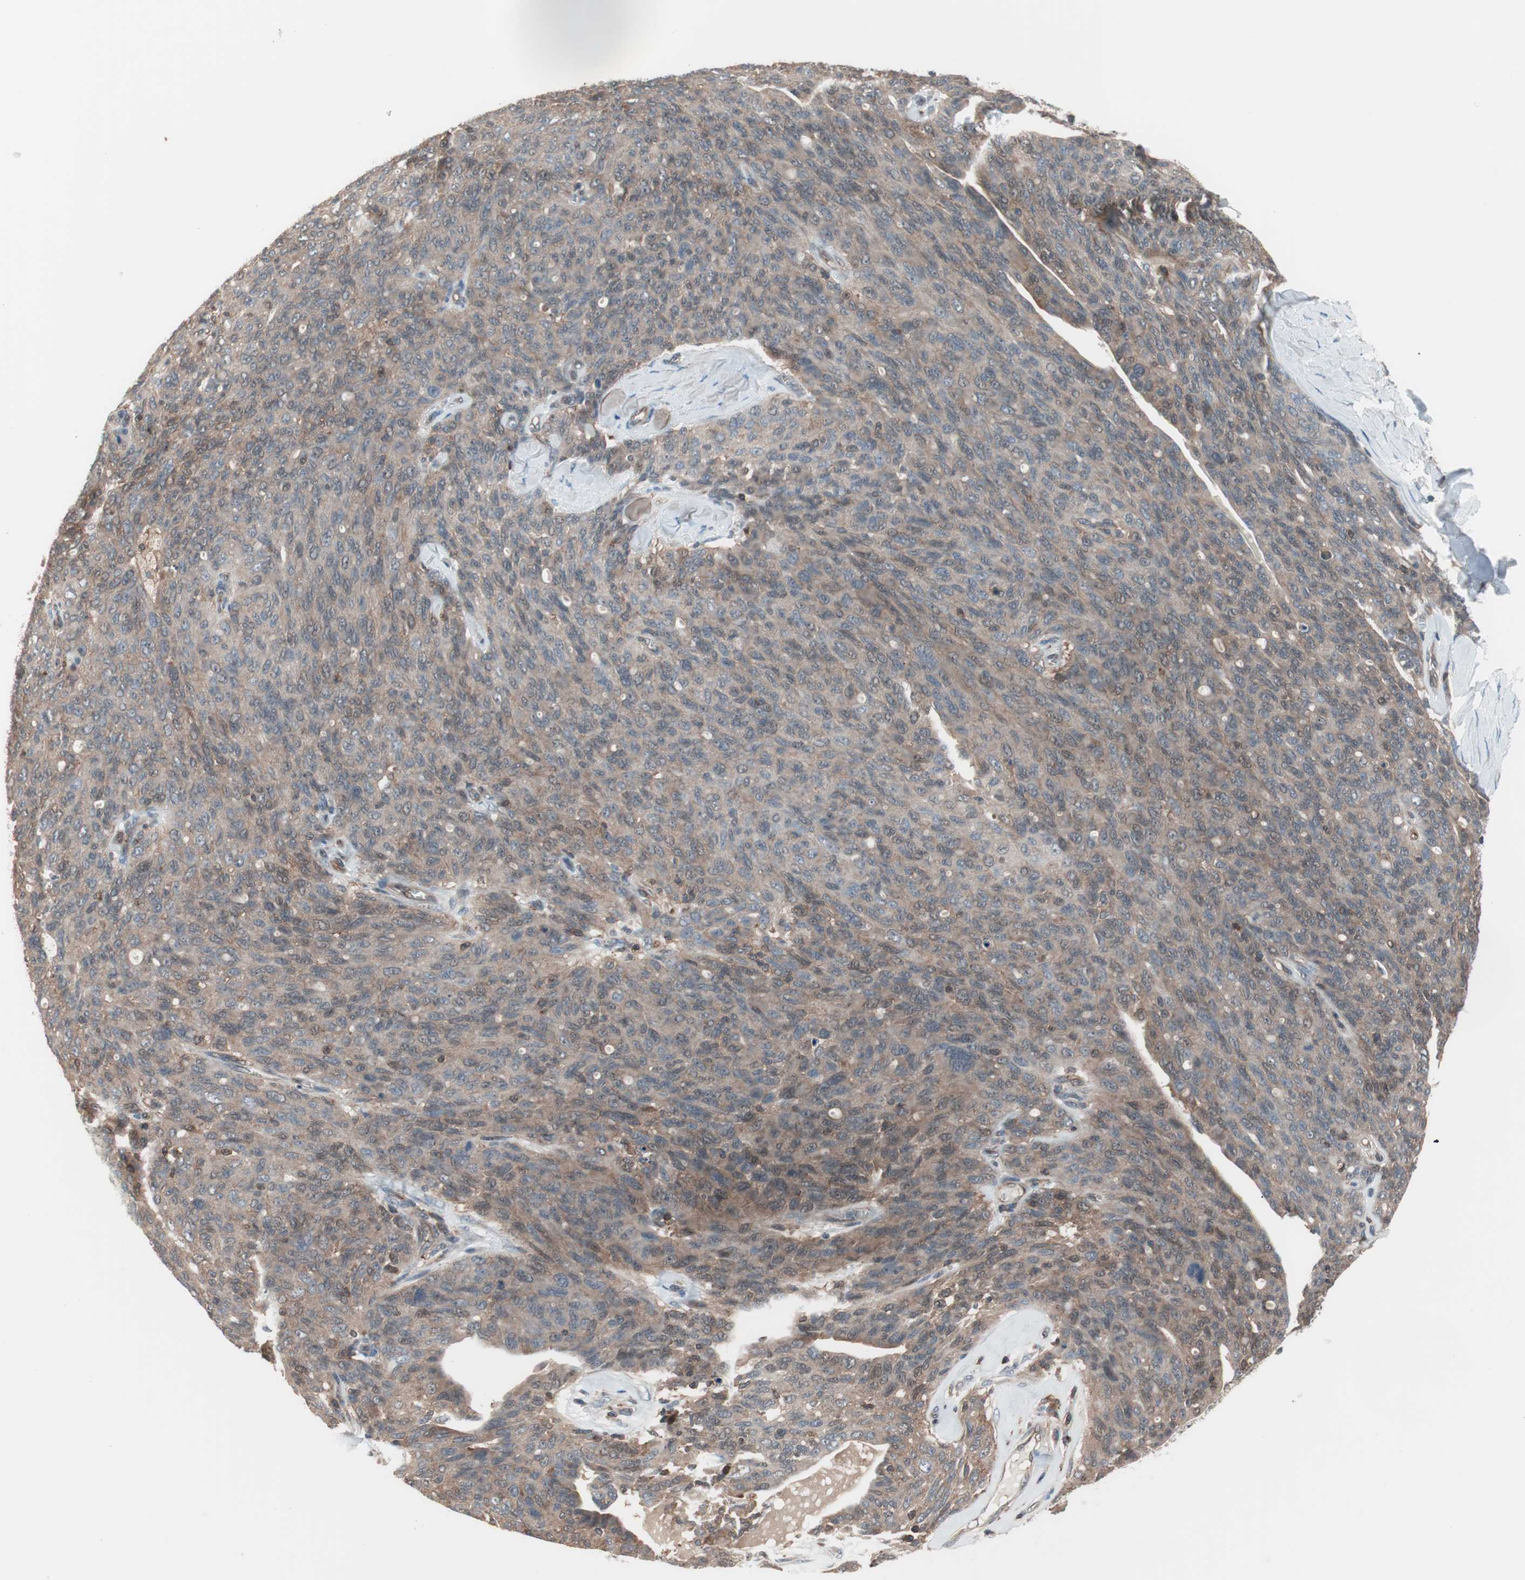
{"staining": {"intensity": "moderate", "quantity": ">75%", "location": "cytoplasmic/membranous"}, "tissue": "ovarian cancer", "cell_type": "Tumor cells", "image_type": "cancer", "snomed": [{"axis": "morphology", "description": "Carcinoma, endometroid"}, {"axis": "topography", "description": "Ovary"}], "caption": "This micrograph shows immunohistochemistry staining of human ovarian cancer (endometroid carcinoma), with medium moderate cytoplasmic/membranous expression in approximately >75% of tumor cells.", "gene": "GALT", "patient": {"sex": "female", "age": 60}}